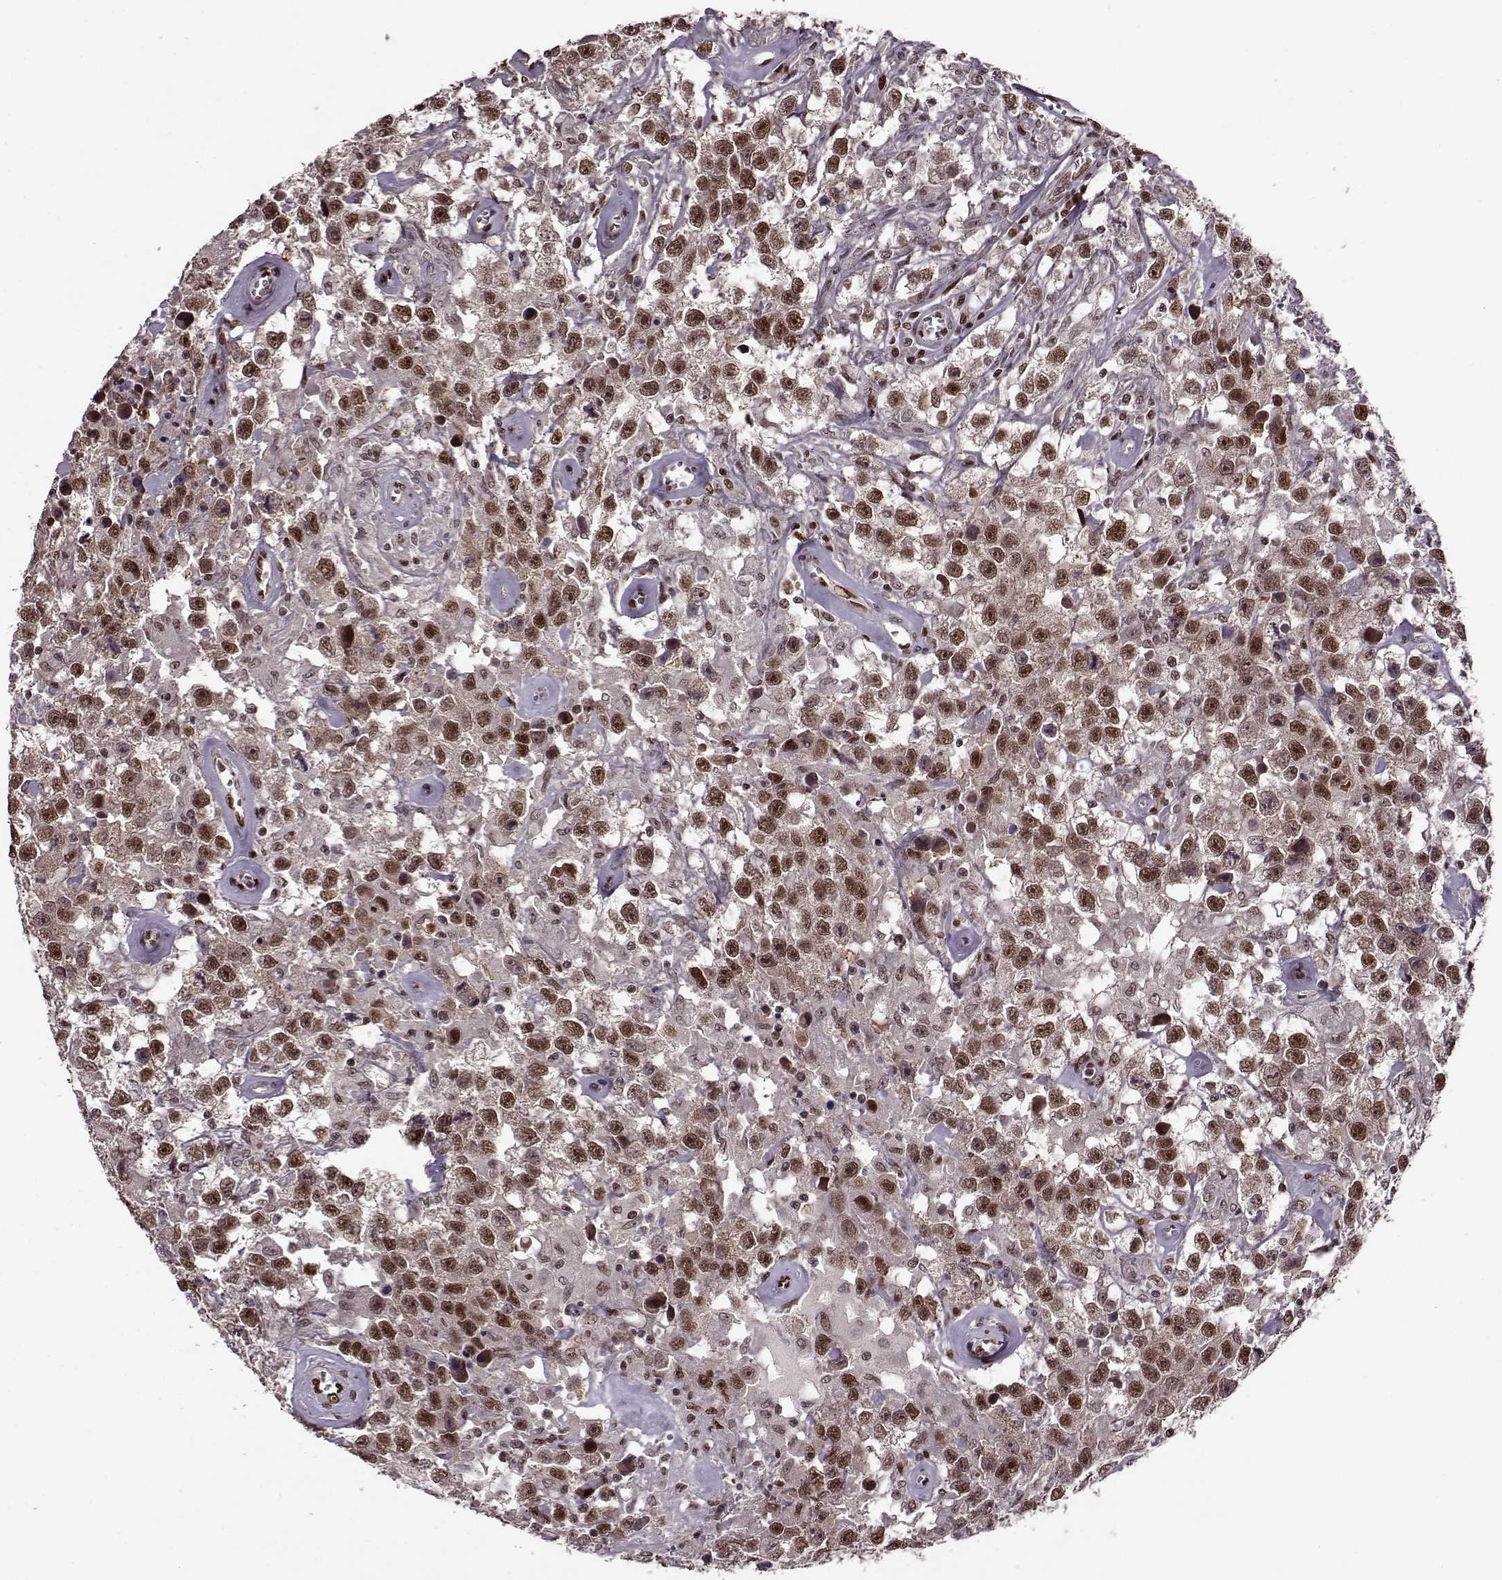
{"staining": {"intensity": "moderate", "quantity": ">75%", "location": "nuclear"}, "tissue": "testis cancer", "cell_type": "Tumor cells", "image_type": "cancer", "snomed": [{"axis": "morphology", "description": "Seminoma, NOS"}, {"axis": "topography", "description": "Testis"}], "caption": "Protein expression analysis of testis cancer displays moderate nuclear staining in about >75% of tumor cells. (Stains: DAB in brown, nuclei in blue, Microscopy: brightfield microscopy at high magnification).", "gene": "FTO", "patient": {"sex": "male", "age": 43}}